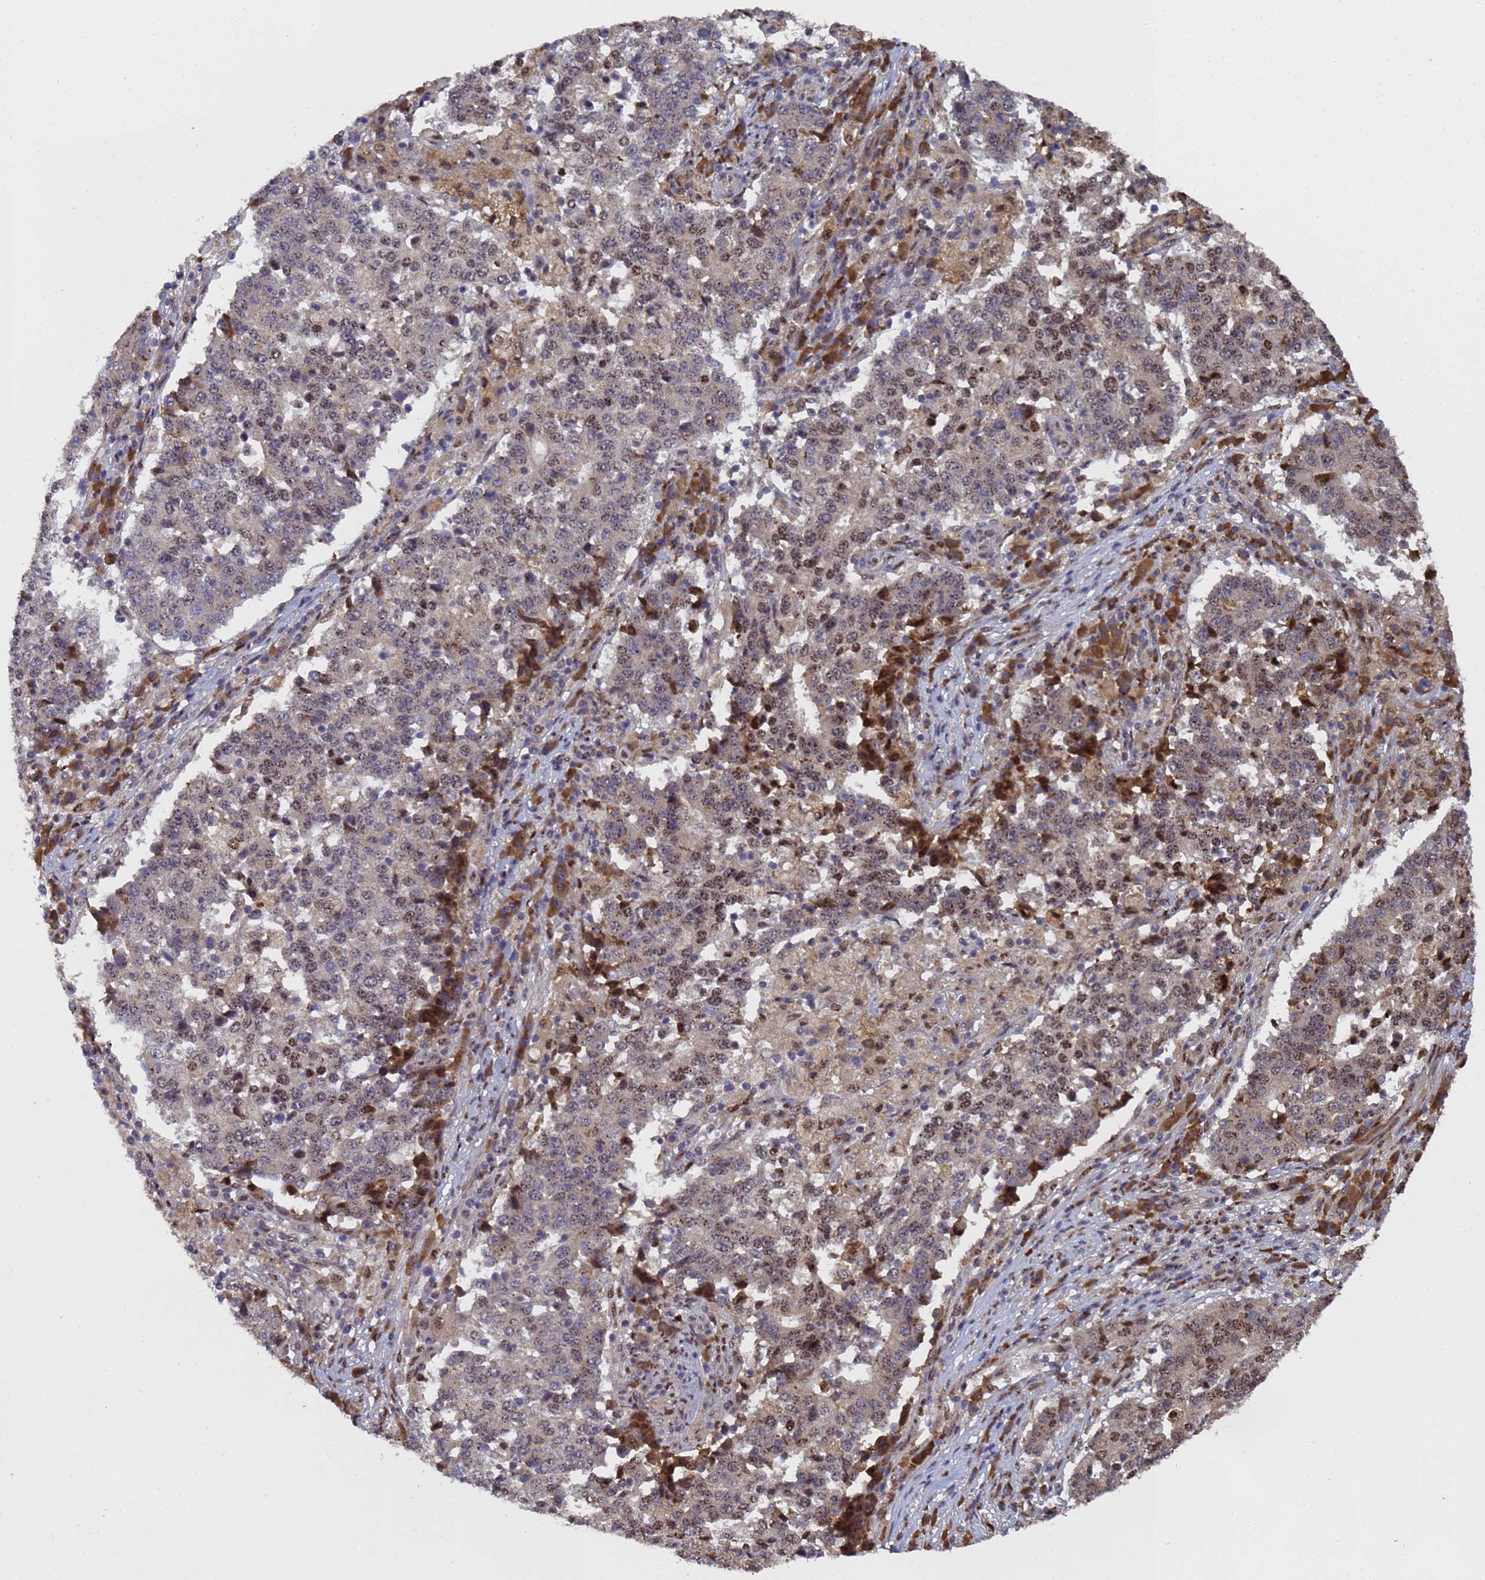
{"staining": {"intensity": "moderate", "quantity": ">75%", "location": "nuclear"}, "tissue": "stomach cancer", "cell_type": "Tumor cells", "image_type": "cancer", "snomed": [{"axis": "morphology", "description": "Adenocarcinoma, NOS"}, {"axis": "topography", "description": "Stomach"}], "caption": "There is medium levels of moderate nuclear staining in tumor cells of stomach cancer (adenocarcinoma), as demonstrated by immunohistochemical staining (brown color).", "gene": "SECISBP2", "patient": {"sex": "male", "age": 59}}